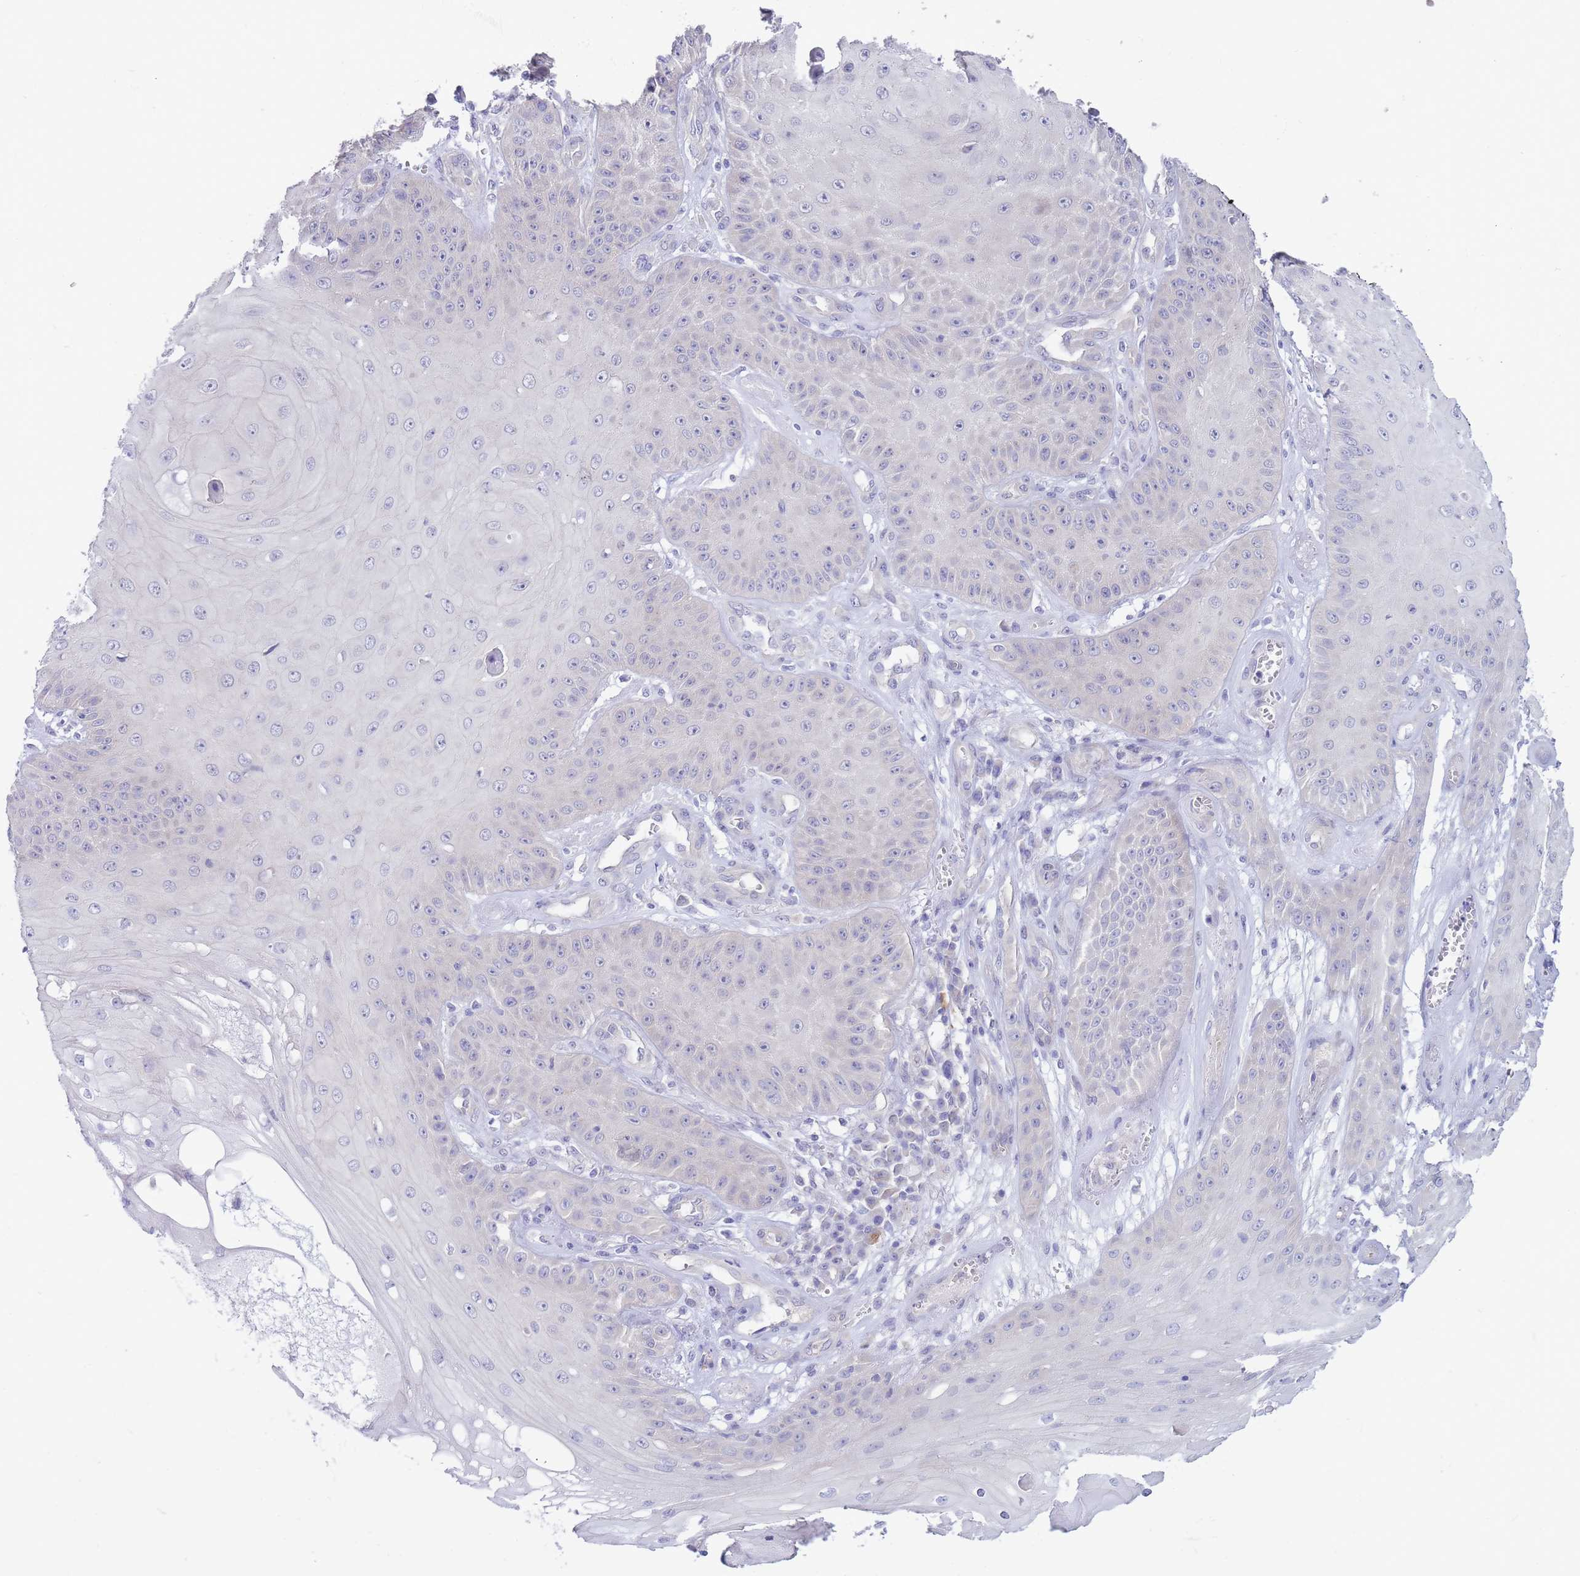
{"staining": {"intensity": "negative", "quantity": "none", "location": "none"}, "tissue": "skin cancer", "cell_type": "Tumor cells", "image_type": "cancer", "snomed": [{"axis": "morphology", "description": "Squamous cell carcinoma, NOS"}, {"axis": "topography", "description": "Skin"}], "caption": "Human skin cancer stained for a protein using immunohistochemistry (IHC) displays no staining in tumor cells.", "gene": "SUGT1", "patient": {"sex": "male", "age": 70}}